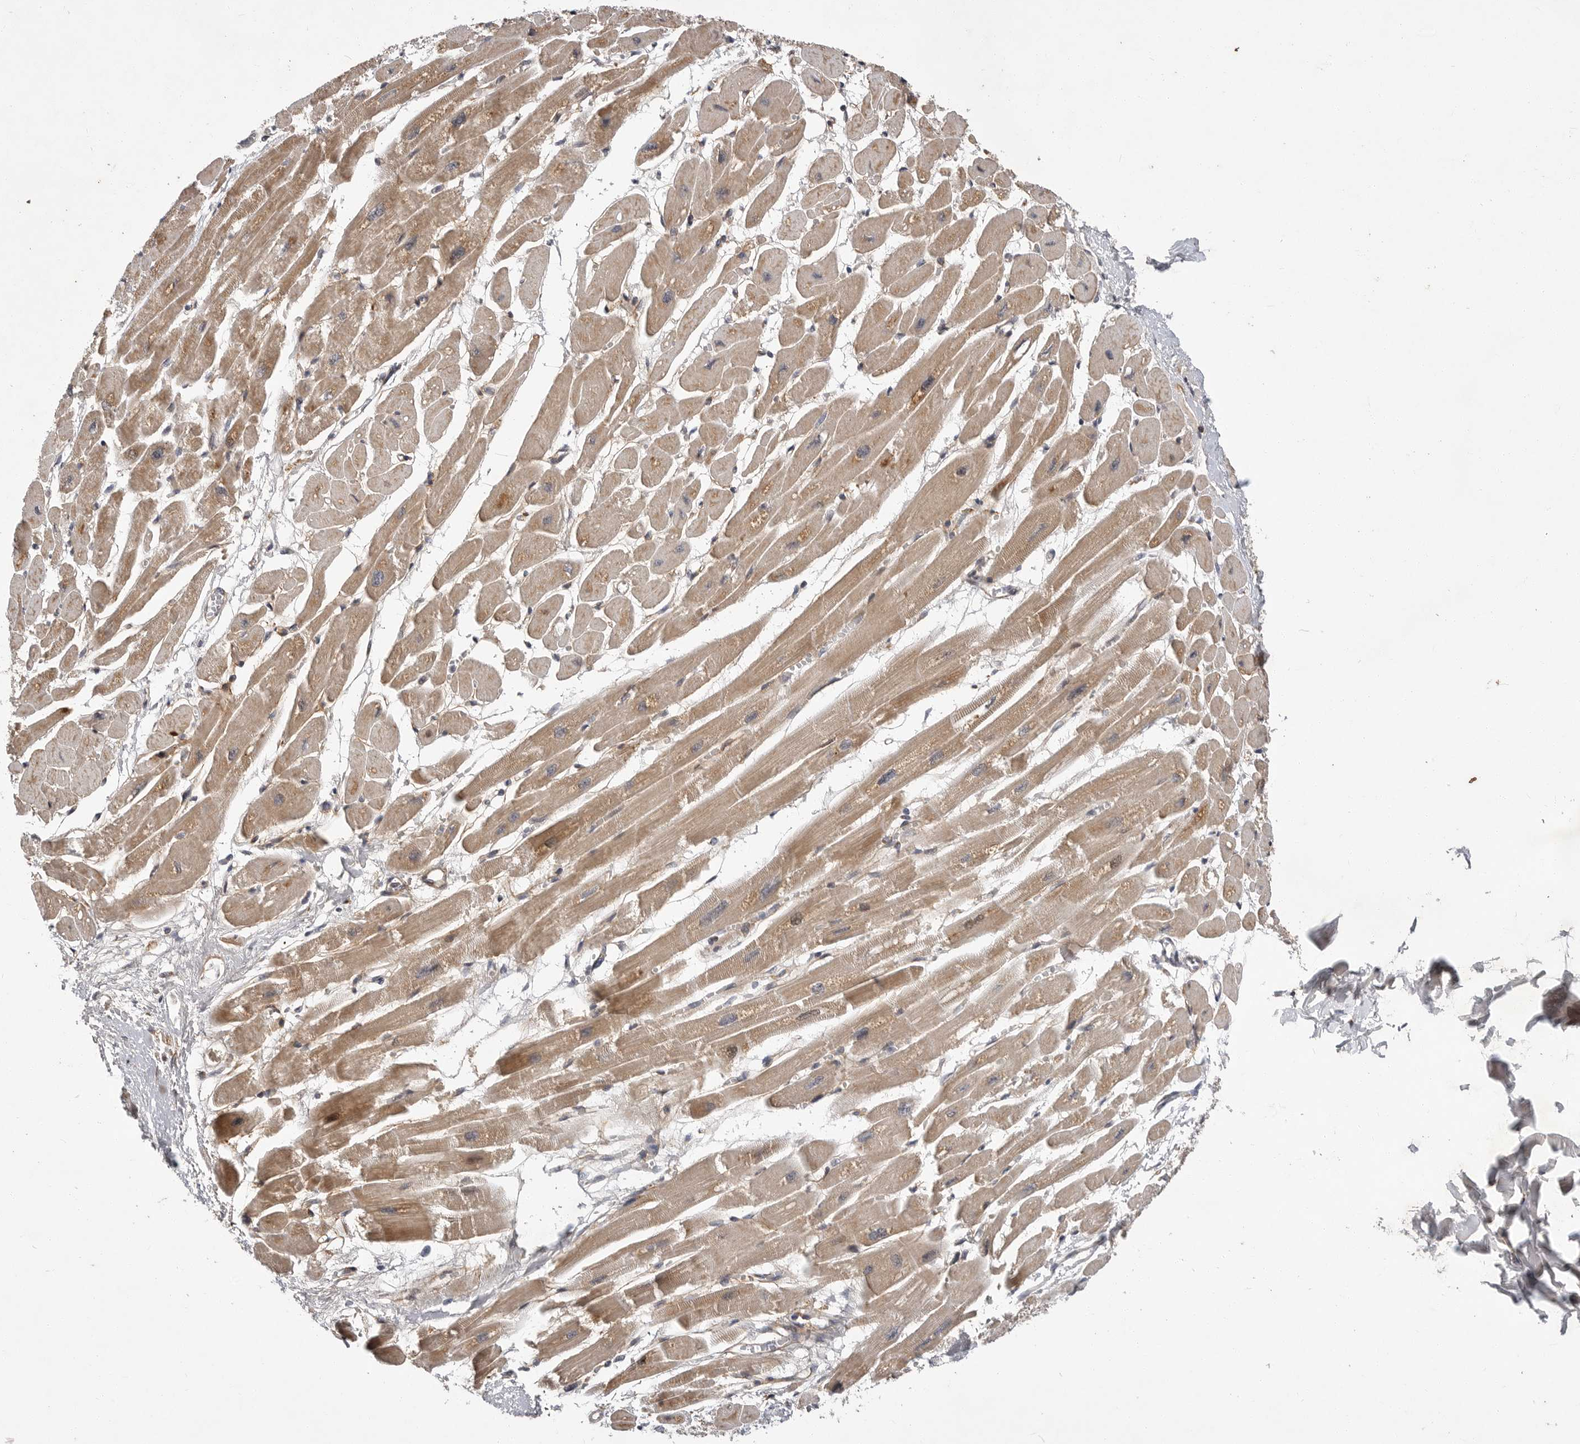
{"staining": {"intensity": "moderate", "quantity": ">75%", "location": "cytoplasmic/membranous"}, "tissue": "heart muscle", "cell_type": "Cardiomyocytes", "image_type": "normal", "snomed": [{"axis": "morphology", "description": "Normal tissue, NOS"}, {"axis": "topography", "description": "Heart"}], "caption": "A micrograph of heart muscle stained for a protein exhibits moderate cytoplasmic/membranous brown staining in cardiomyocytes. Immunohistochemistry (ihc) stains the protein of interest in brown and the nuclei are stained blue.", "gene": "KYAT3", "patient": {"sex": "female", "age": 54}}